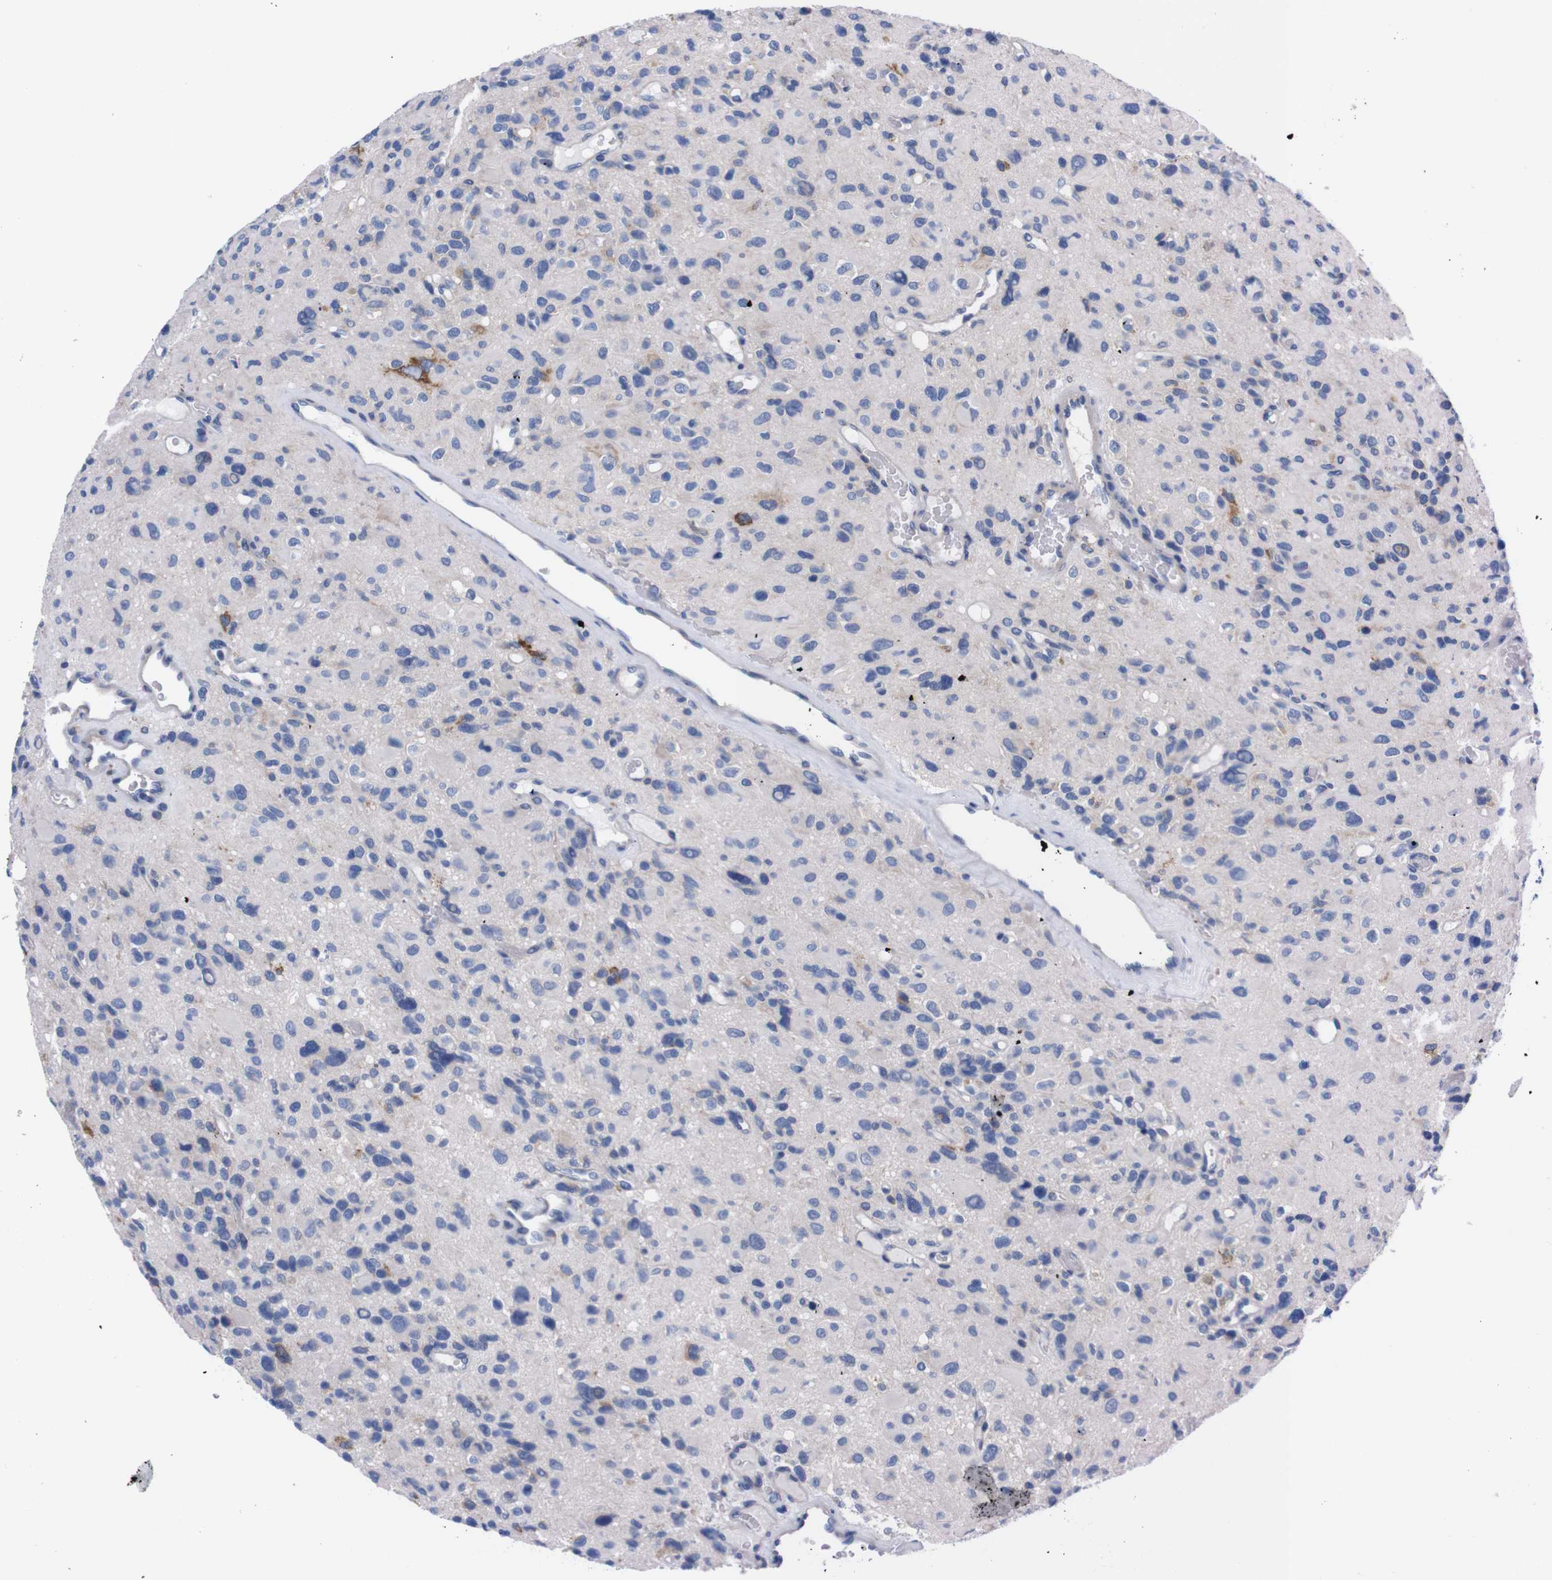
{"staining": {"intensity": "weak", "quantity": "<25%", "location": "cytoplasmic/membranous"}, "tissue": "glioma", "cell_type": "Tumor cells", "image_type": "cancer", "snomed": [{"axis": "morphology", "description": "Glioma, malignant, High grade"}, {"axis": "topography", "description": "Brain"}], "caption": "Glioma was stained to show a protein in brown. There is no significant positivity in tumor cells. The staining was performed using DAB to visualize the protein expression in brown, while the nuclei were stained in blue with hematoxylin (Magnification: 20x).", "gene": "NEBL", "patient": {"sex": "male", "age": 48}}